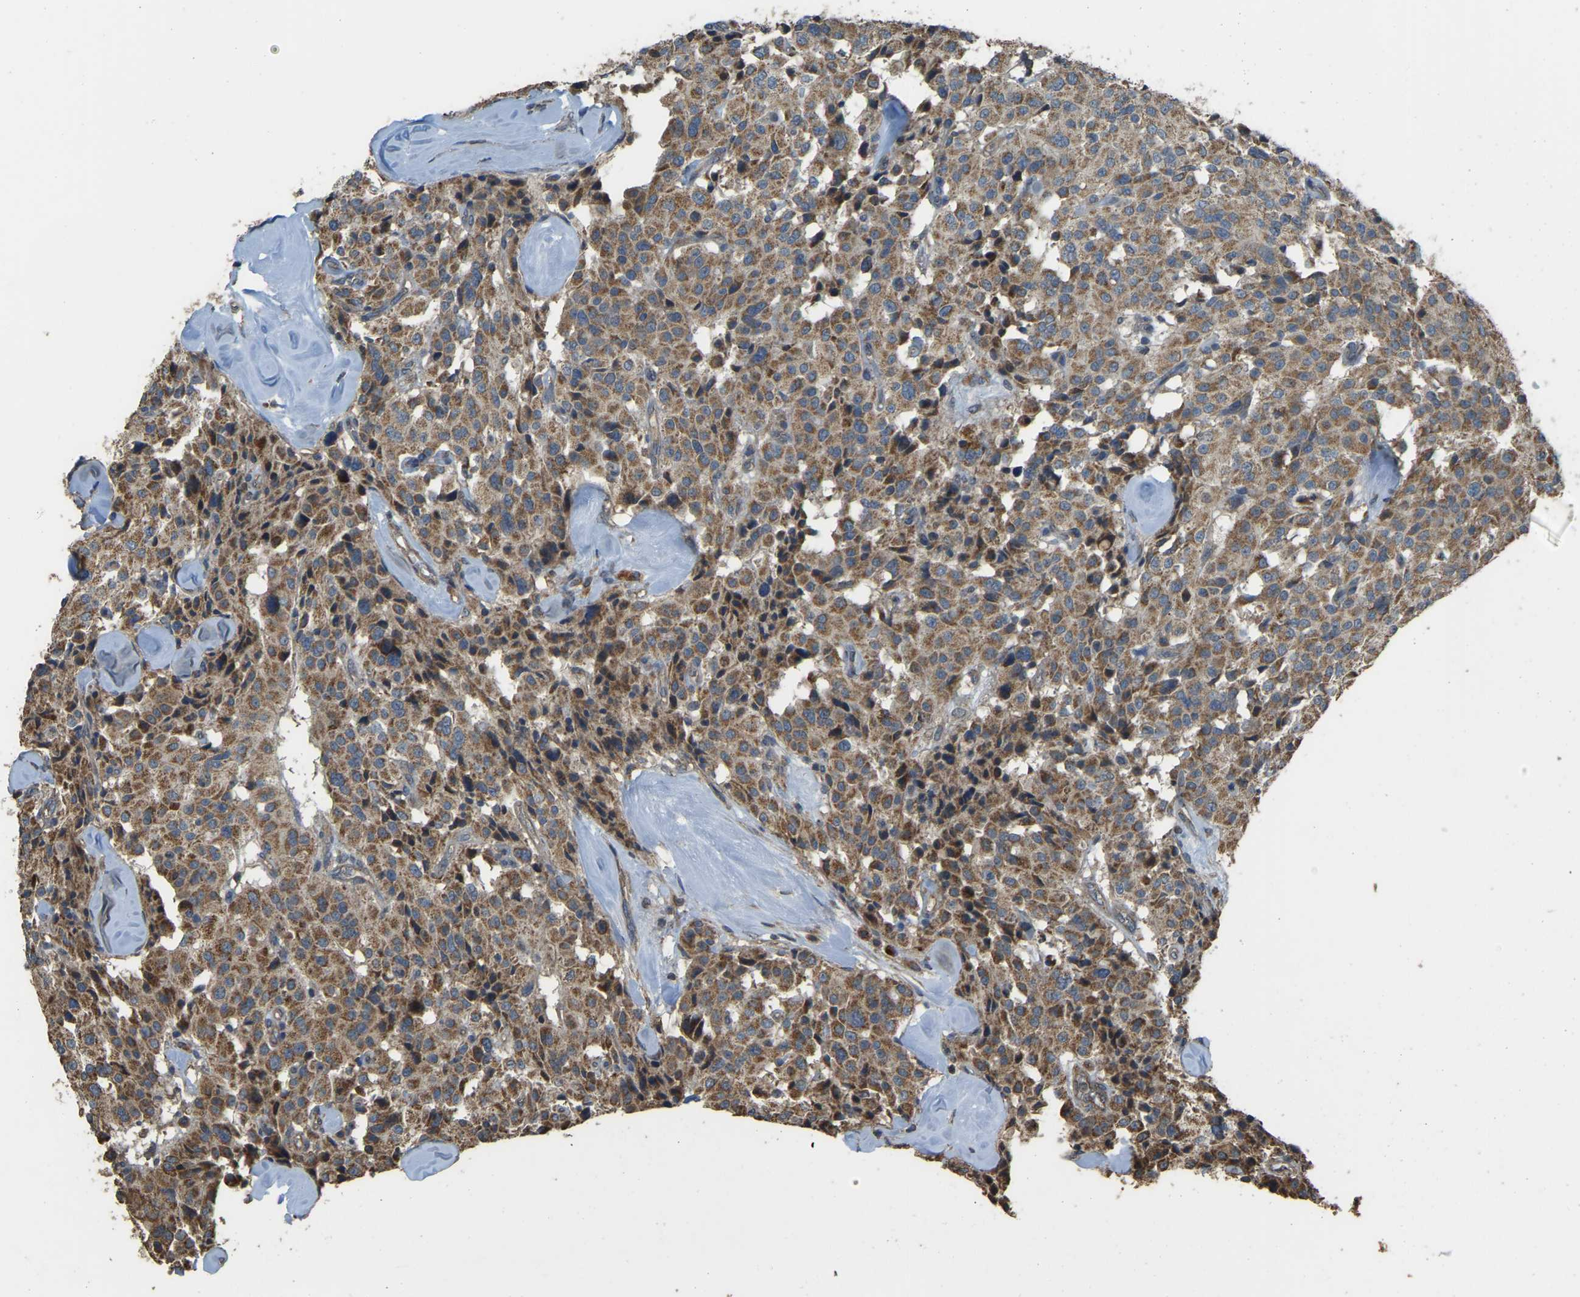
{"staining": {"intensity": "moderate", "quantity": ">75%", "location": "cytoplasmic/membranous"}, "tissue": "carcinoid", "cell_type": "Tumor cells", "image_type": "cancer", "snomed": [{"axis": "morphology", "description": "Carcinoid, malignant, NOS"}, {"axis": "topography", "description": "Lung"}], "caption": "A histopathology image of malignant carcinoid stained for a protein exhibits moderate cytoplasmic/membranous brown staining in tumor cells. Ihc stains the protein of interest in brown and the nuclei are stained blue.", "gene": "GNG2", "patient": {"sex": "male", "age": 30}}